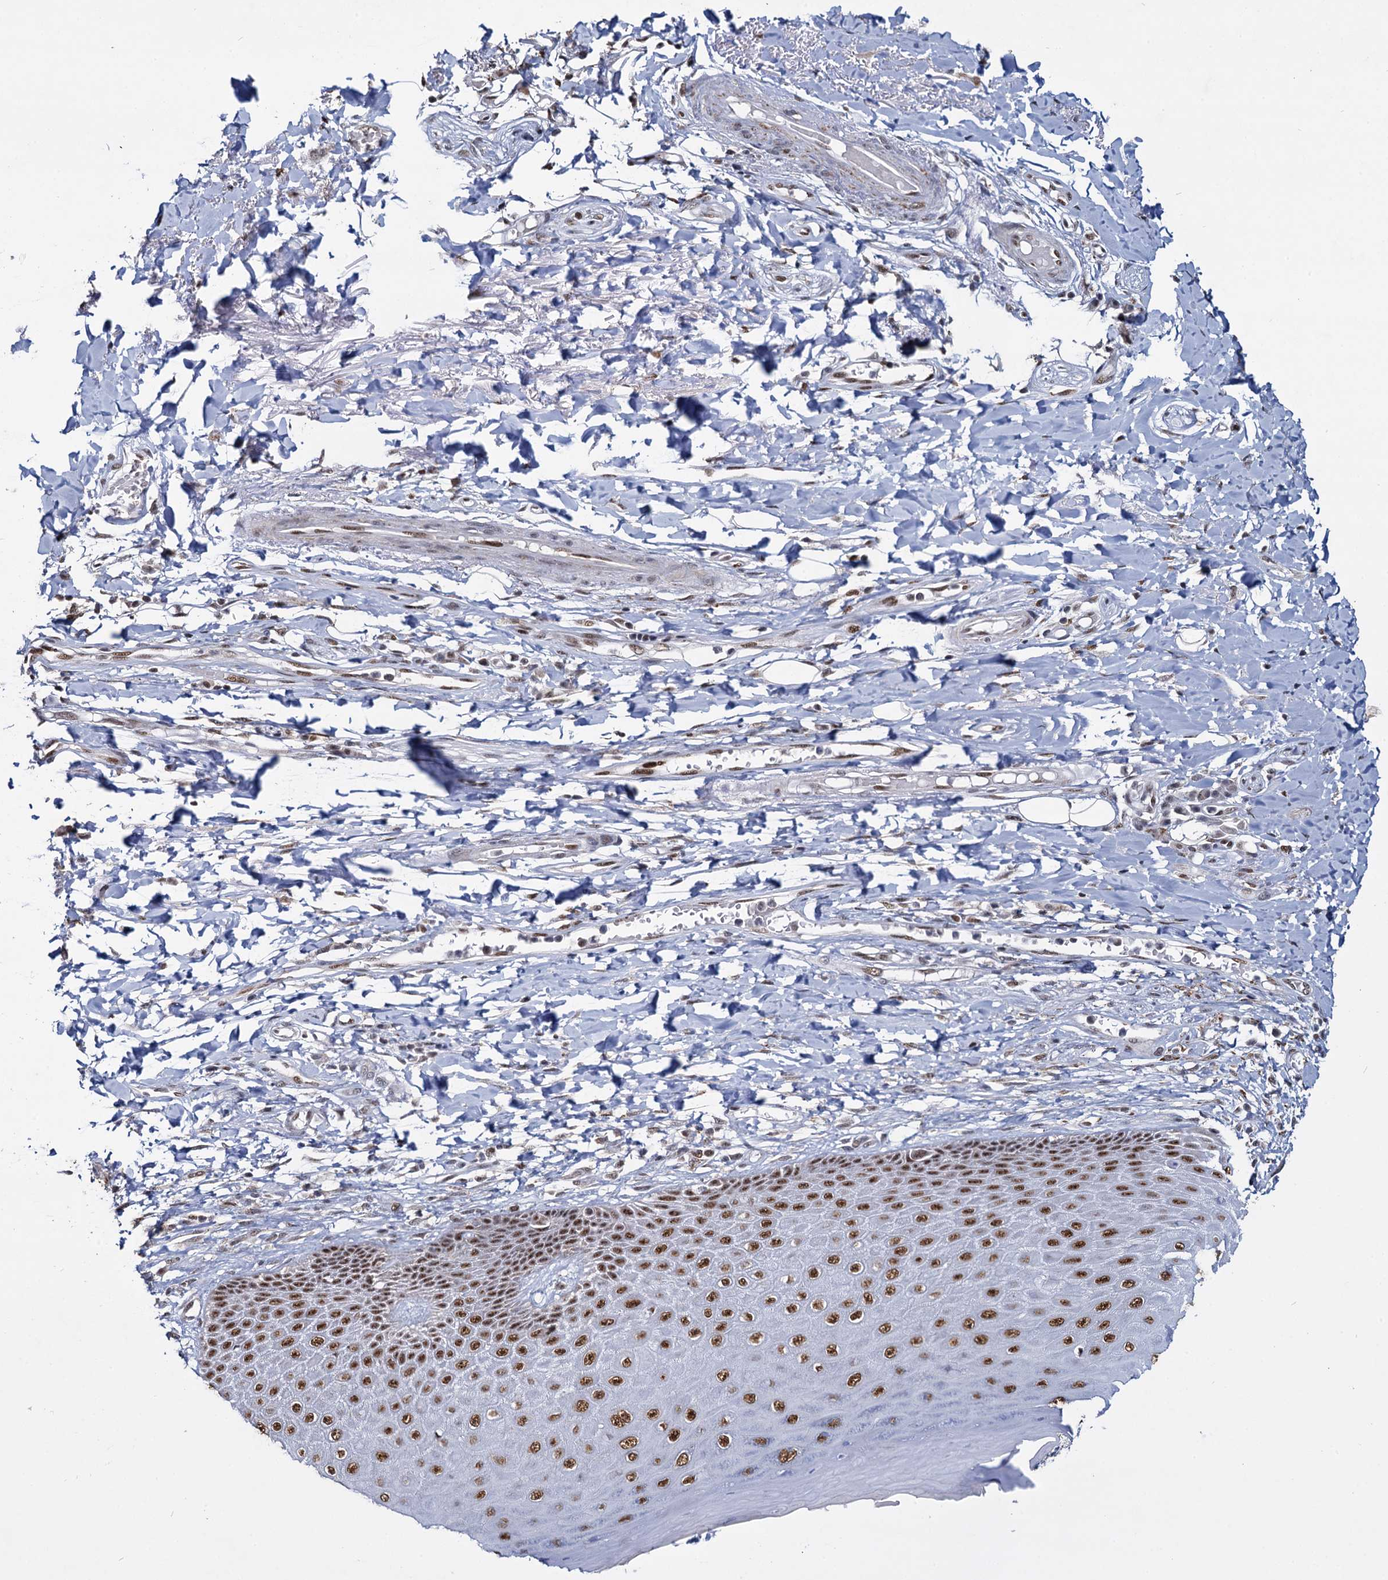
{"staining": {"intensity": "strong", "quantity": ">75%", "location": "nuclear"}, "tissue": "skin", "cell_type": "Epidermal cells", "image_type": "normal", "snomed": [{"axis": "morphology", "description": "Normal tissue, NOS"}, {"axis": "topography", "description": "Anal"}], "caption": "Human skin stained for a protein (brown) shows strong nuclear positive staining in about >75% of epidermal cells.", "gene": "RPUSD4", "patient": {"sex": "male", "age": 78}}